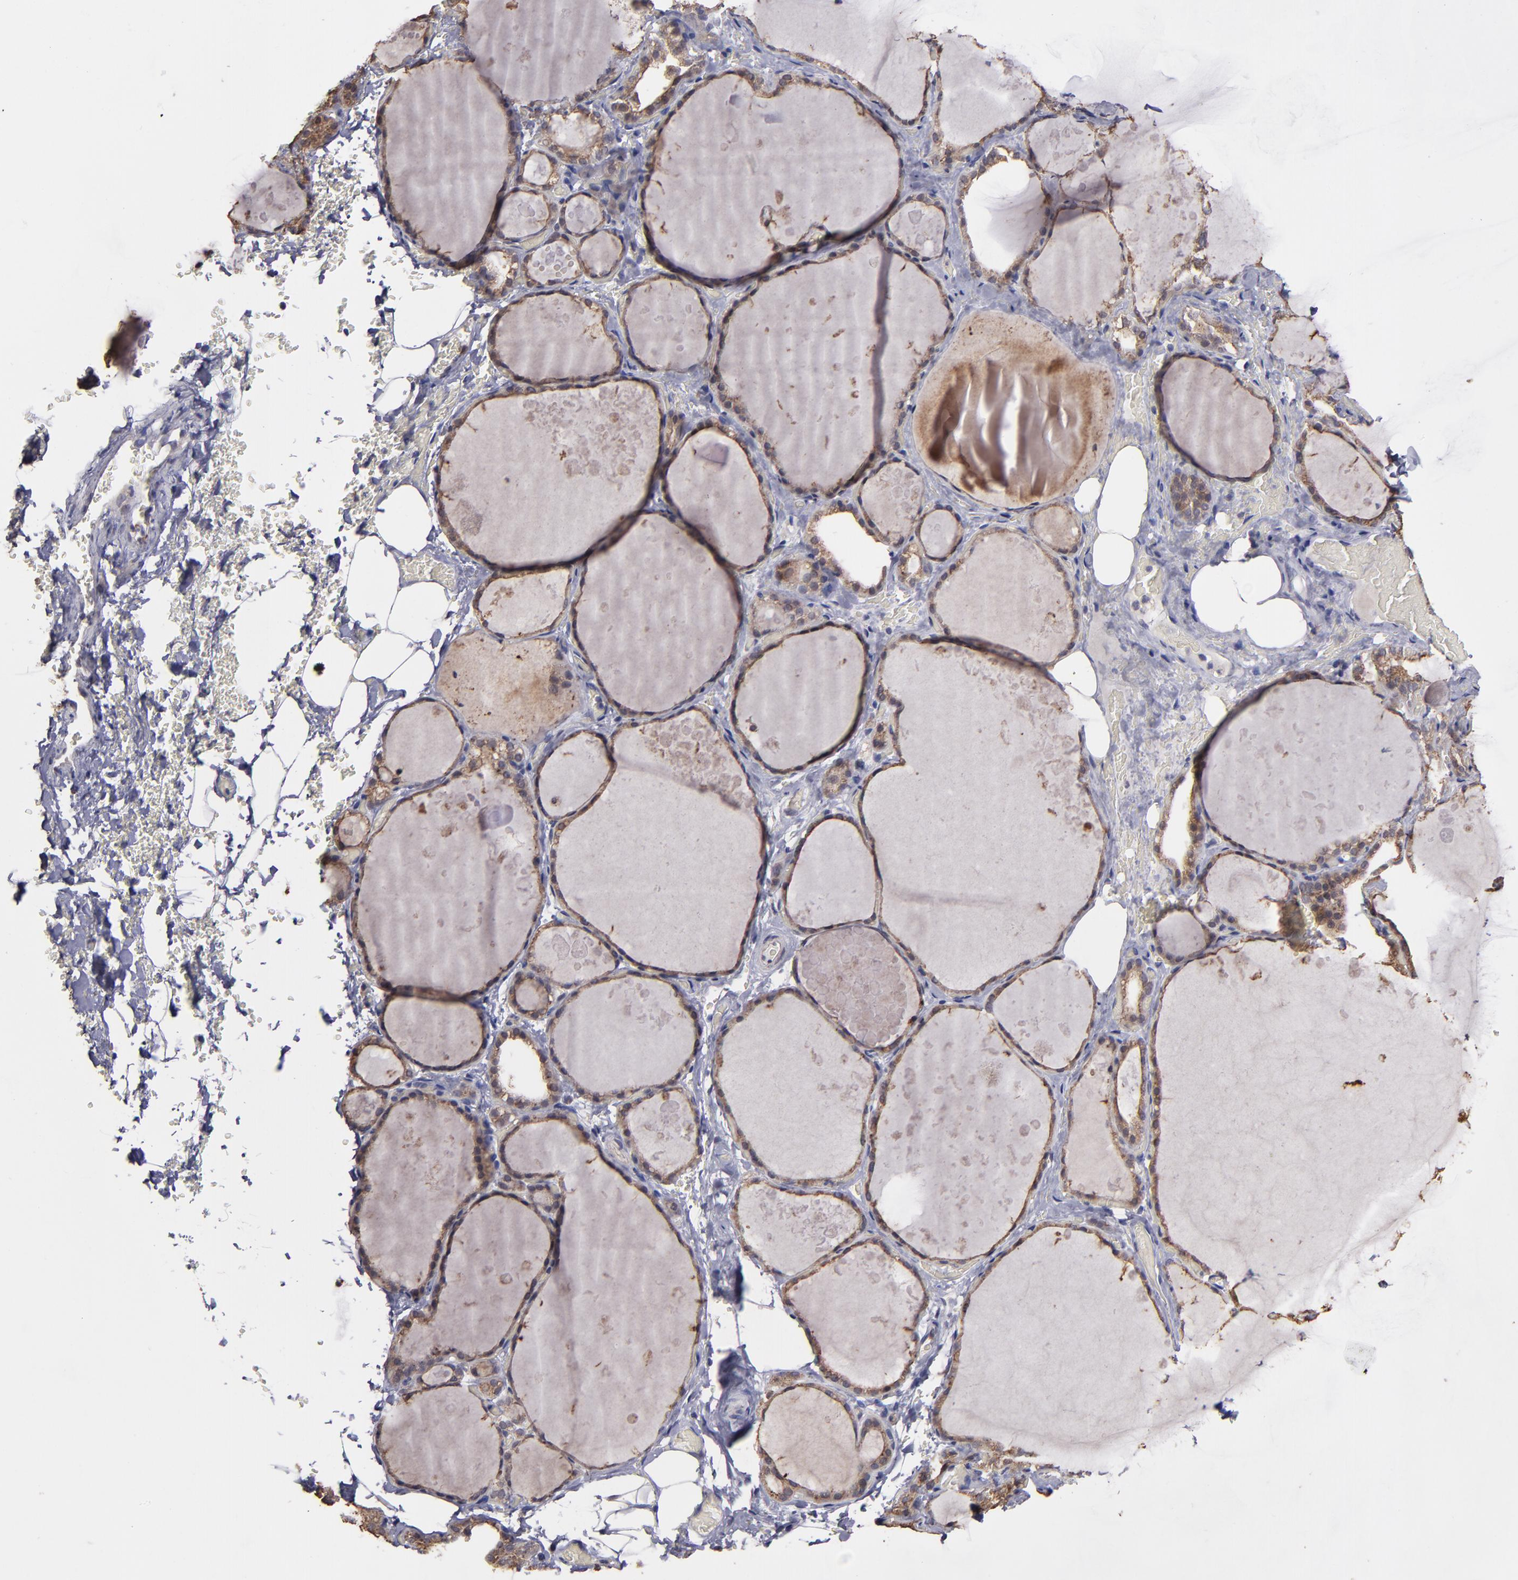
{"staining": {"intensity": "moderate", "quantity": ">75%", "location": "cytoplasmic/membranous"}, "tissue": "thyroid gland", "cell_type": "Glandular cells", "image_type": "normal", "snomed": [{"axis": "morphology", "description": "Normal tissue, NOS"}, {"axis": "topography", "description": "Thyroid gland"}], "caption": "An IHC photomicrograph of unremarkable tissue is shown. Protein staining in brown shows moderate cytoplasmic/membranous positivity in thyroid gland within glandular cells.", "gene": "SIPA1L1", "patient": {"sex": "male", "age": 61}}